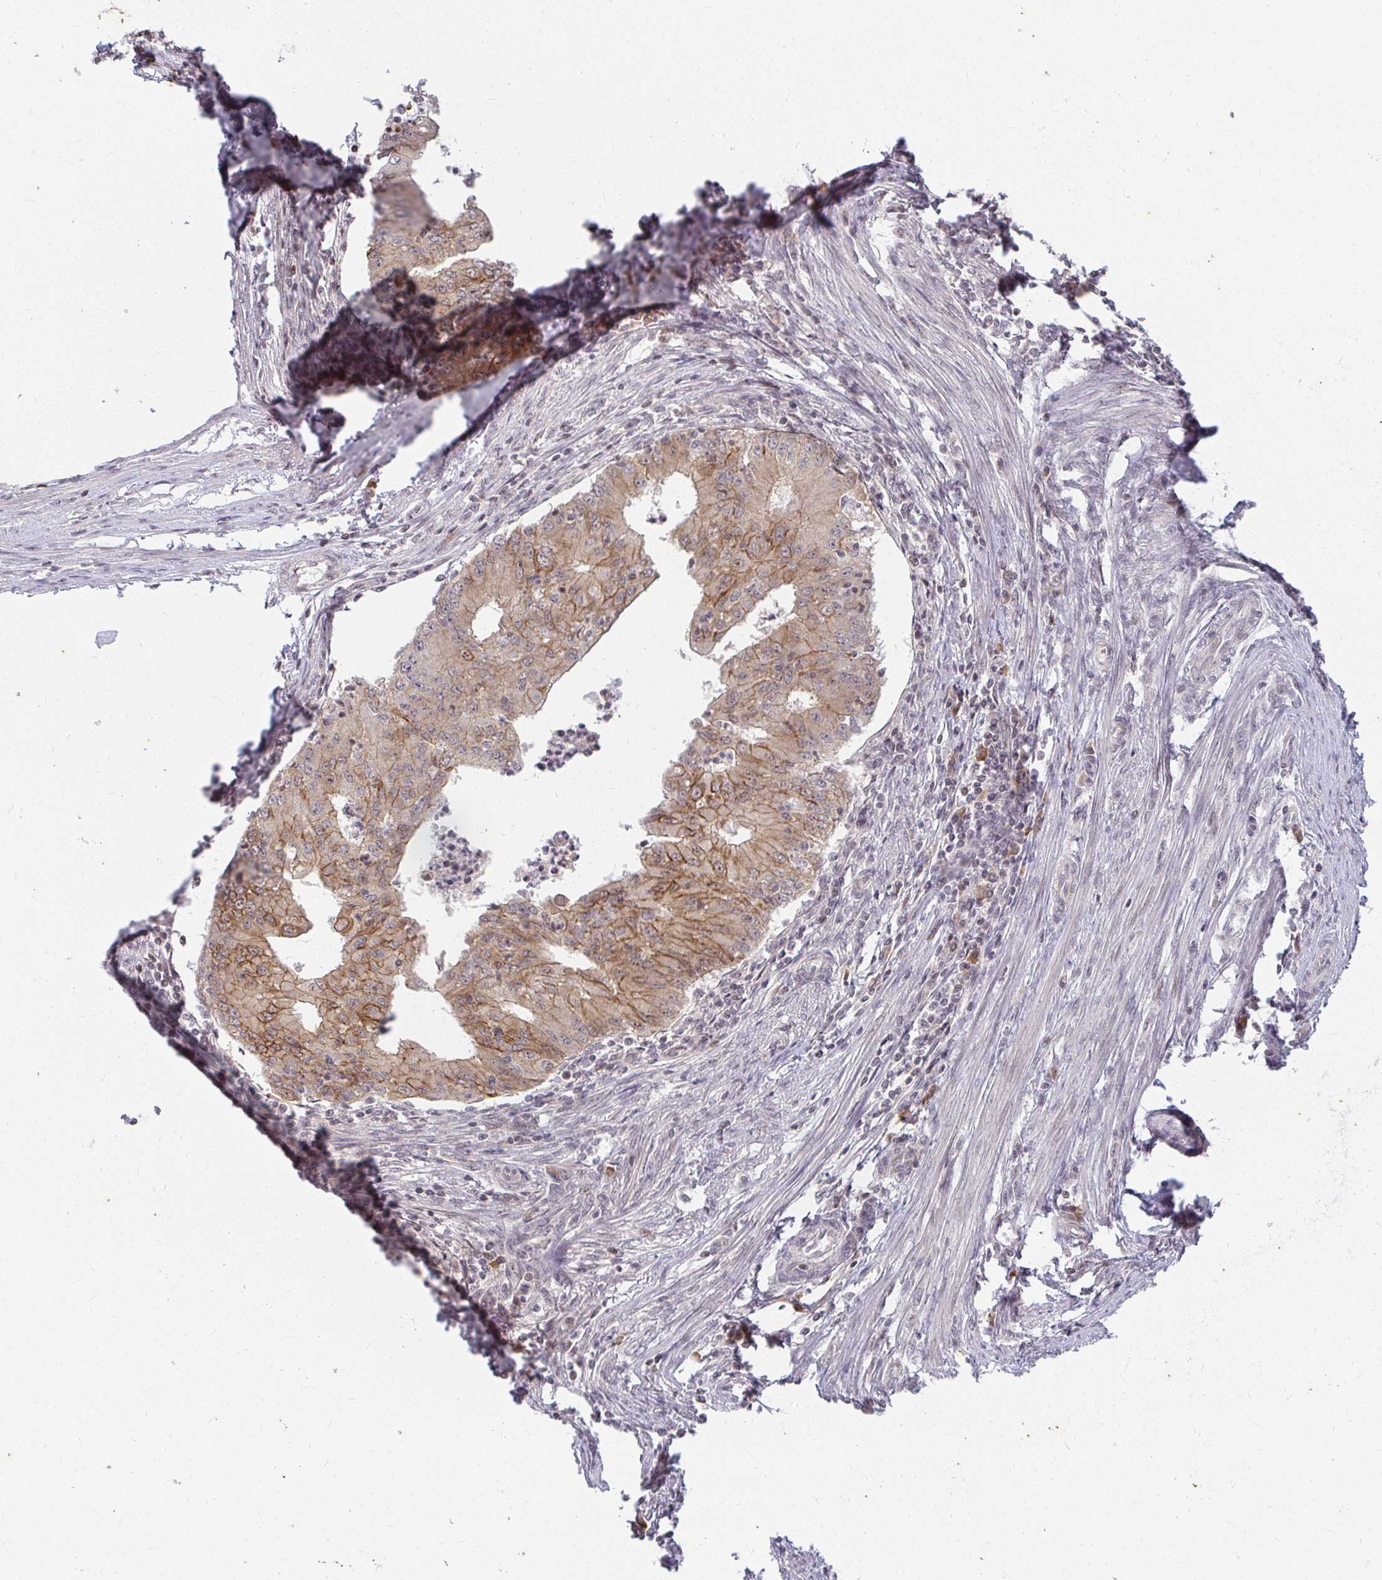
{"staining": {"intensity": "moderate", "quantity": ">75%", "location": "cytoplasmic/membranous"}, "tissue": "endometrial cancer", "cell_type": "Tumor cells", "image_type": "cancer", "snomed": [{"axis": "morphology", "description": "Adenocarcinoma, NOS"}, {"axis": "topography", "description": "Endometrium"}], "caption": "There is medium levels of moderate cytoplasmic/membranous staining in tumor cells of adenocarcinoma (endometrial), as demonstrated by immunohistochemical staining (brown color).", "gene": "ANK3", "patient": {"sex": "female", "age": 50}}